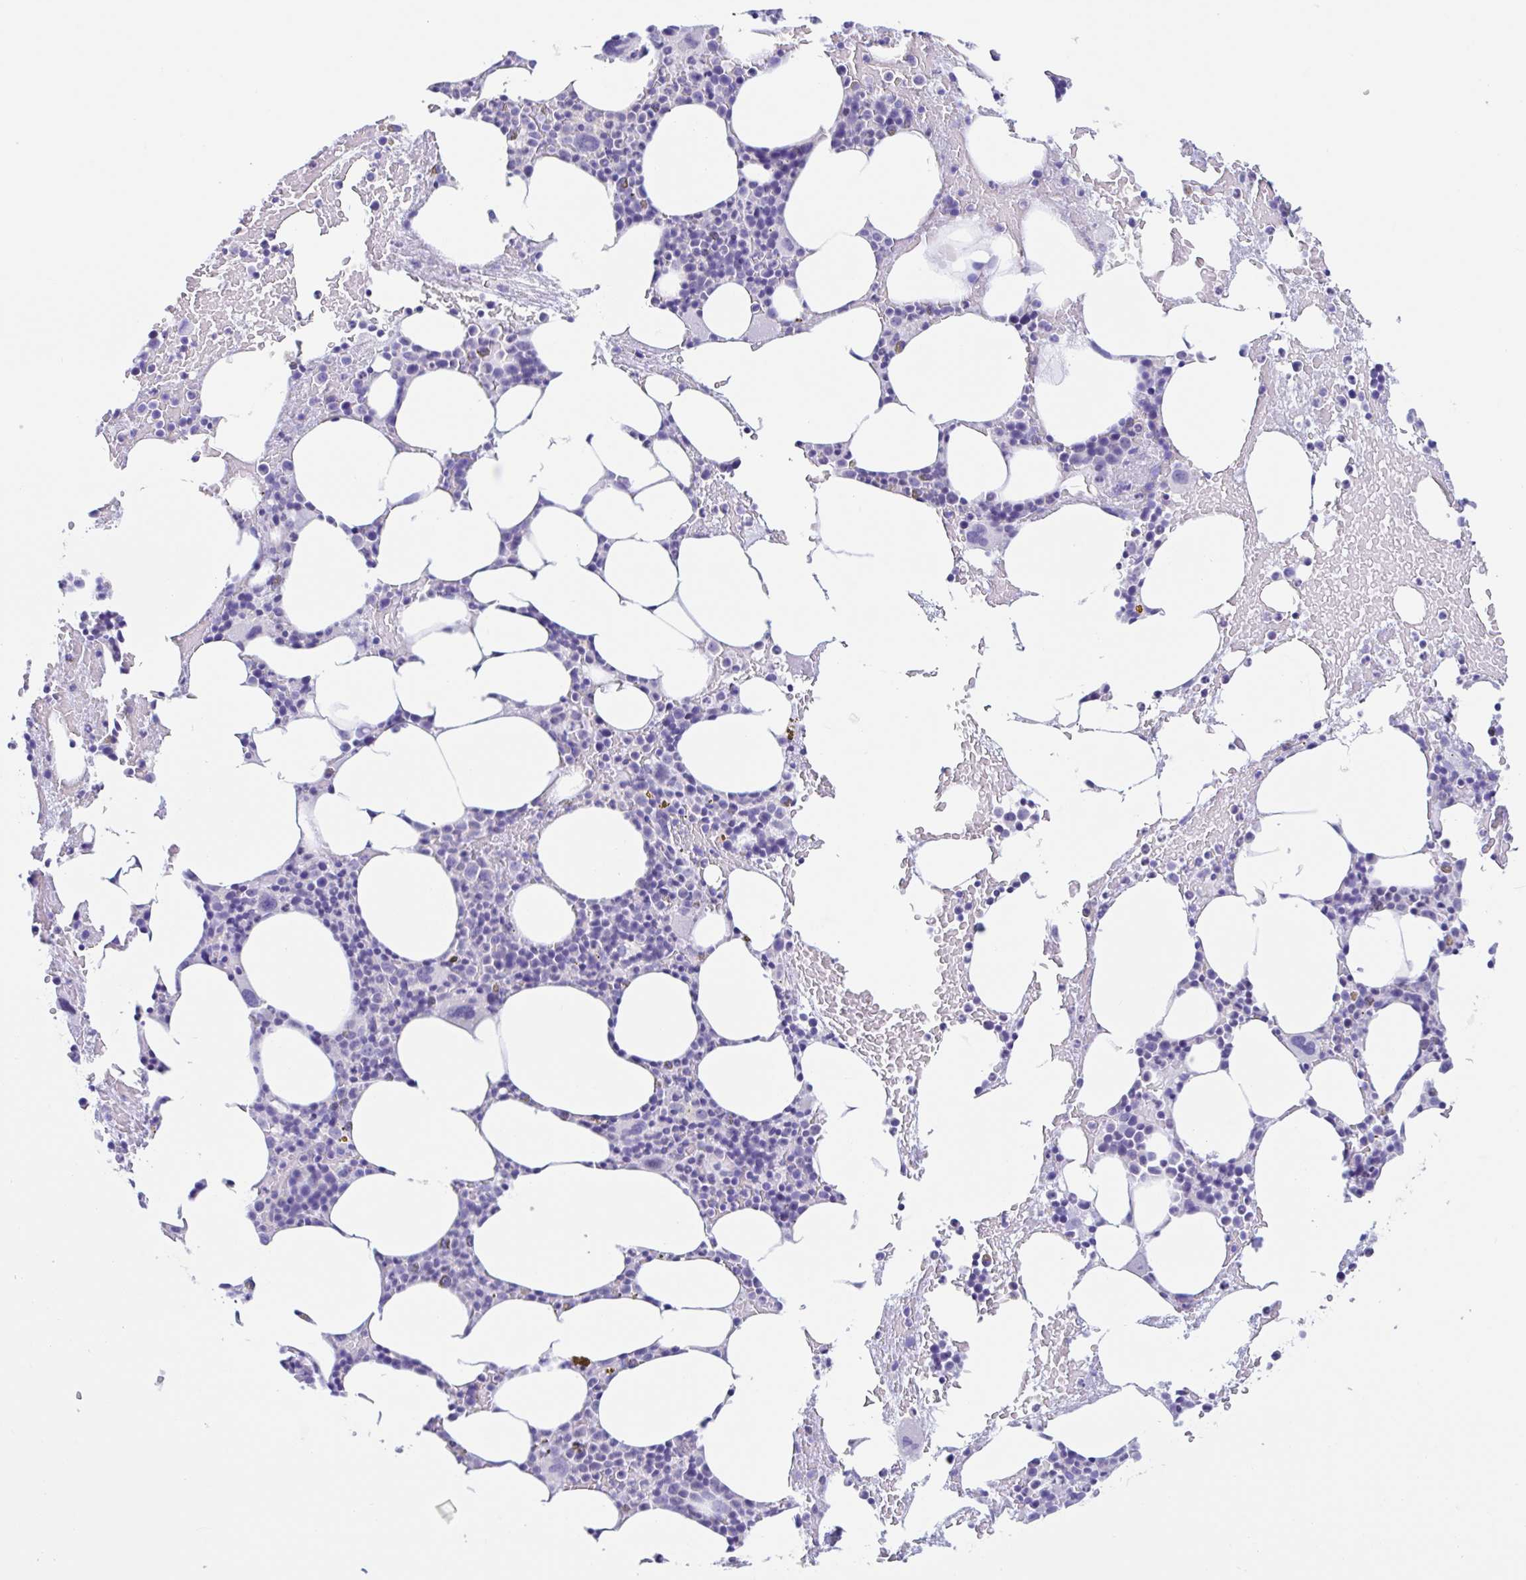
{"staining": {"intensity": "negative", "quantity": "none", "location": "none"}, "tissue": "bone marrow", "cell_type": "Hematopoietic cells", "image_type": "normal", "snomed": [{"axis": "morphology", "description": "Normal tissue, NOS"}, {"axis": "topography", "description": "Bone marrow"}], "caption": "Immunohistochemical staining of unremarkable bone marrow reveals no significant staining in hematopoietic cells. The staining was performed using DAB to visualize the protein expression in brown, while the nuclei were stained in blue with hematoxylin (Magnification: 20x).", "gene": "OR6N2", "patient": {"sex": "female", "age": 62}}